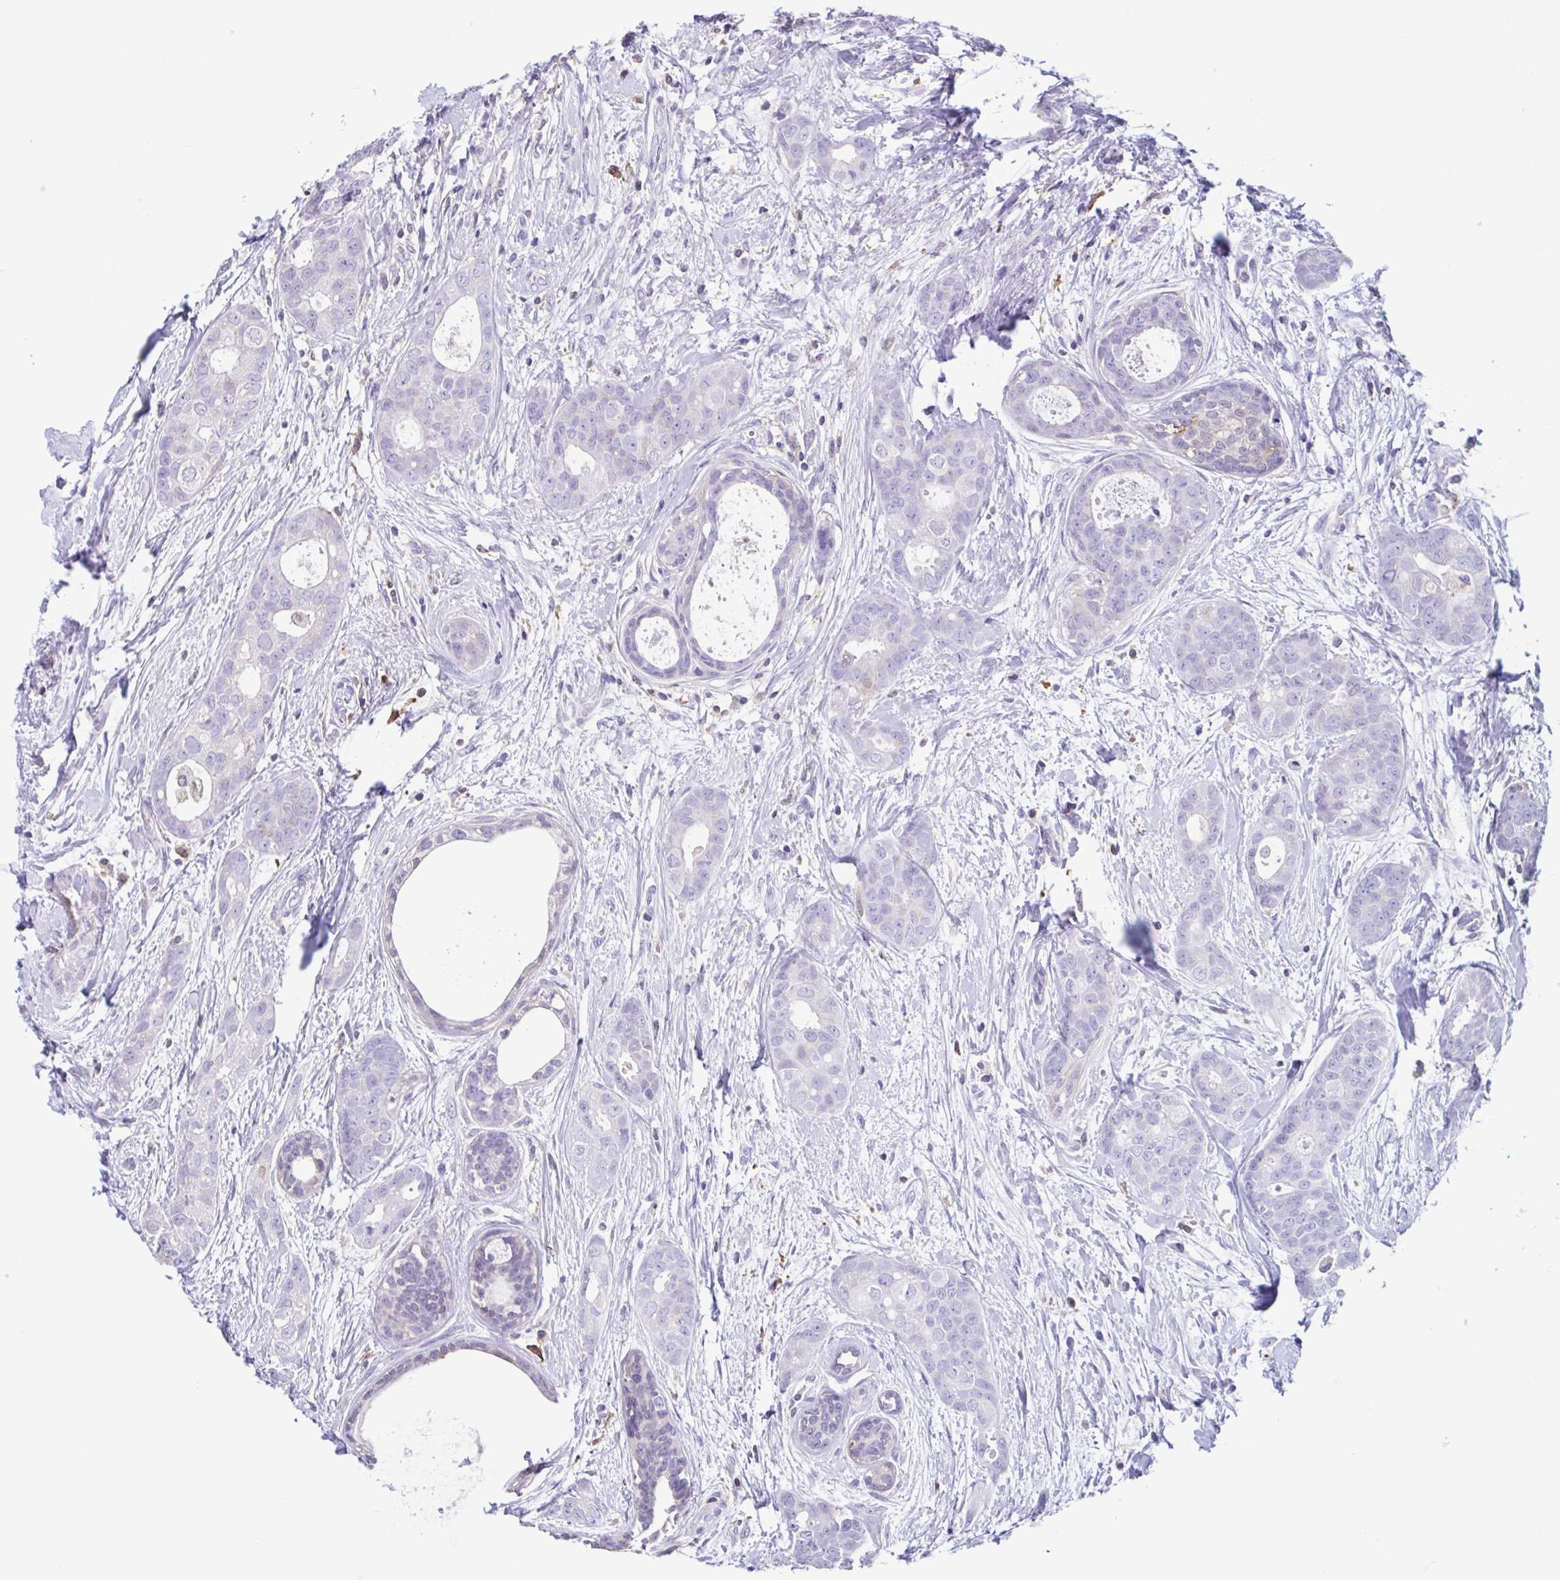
{"staining": {"intensity": "negative", "quantity": "none", "location": "none"}, "tissue": "breast cancer", "cell_type": "Tumor cells", "image_type": "cancer", "snomed": [{"axis": "morphology", "description": "Duct carcinoma"}, {"axis": "topography", "description": "Breast"}], "caption": "The histopathology image displays no significant positivity in tumor cells of intraductal carcinoma (breast).", "gene": "ANXA10", "patient": {"sex": "female", "age": 45}}